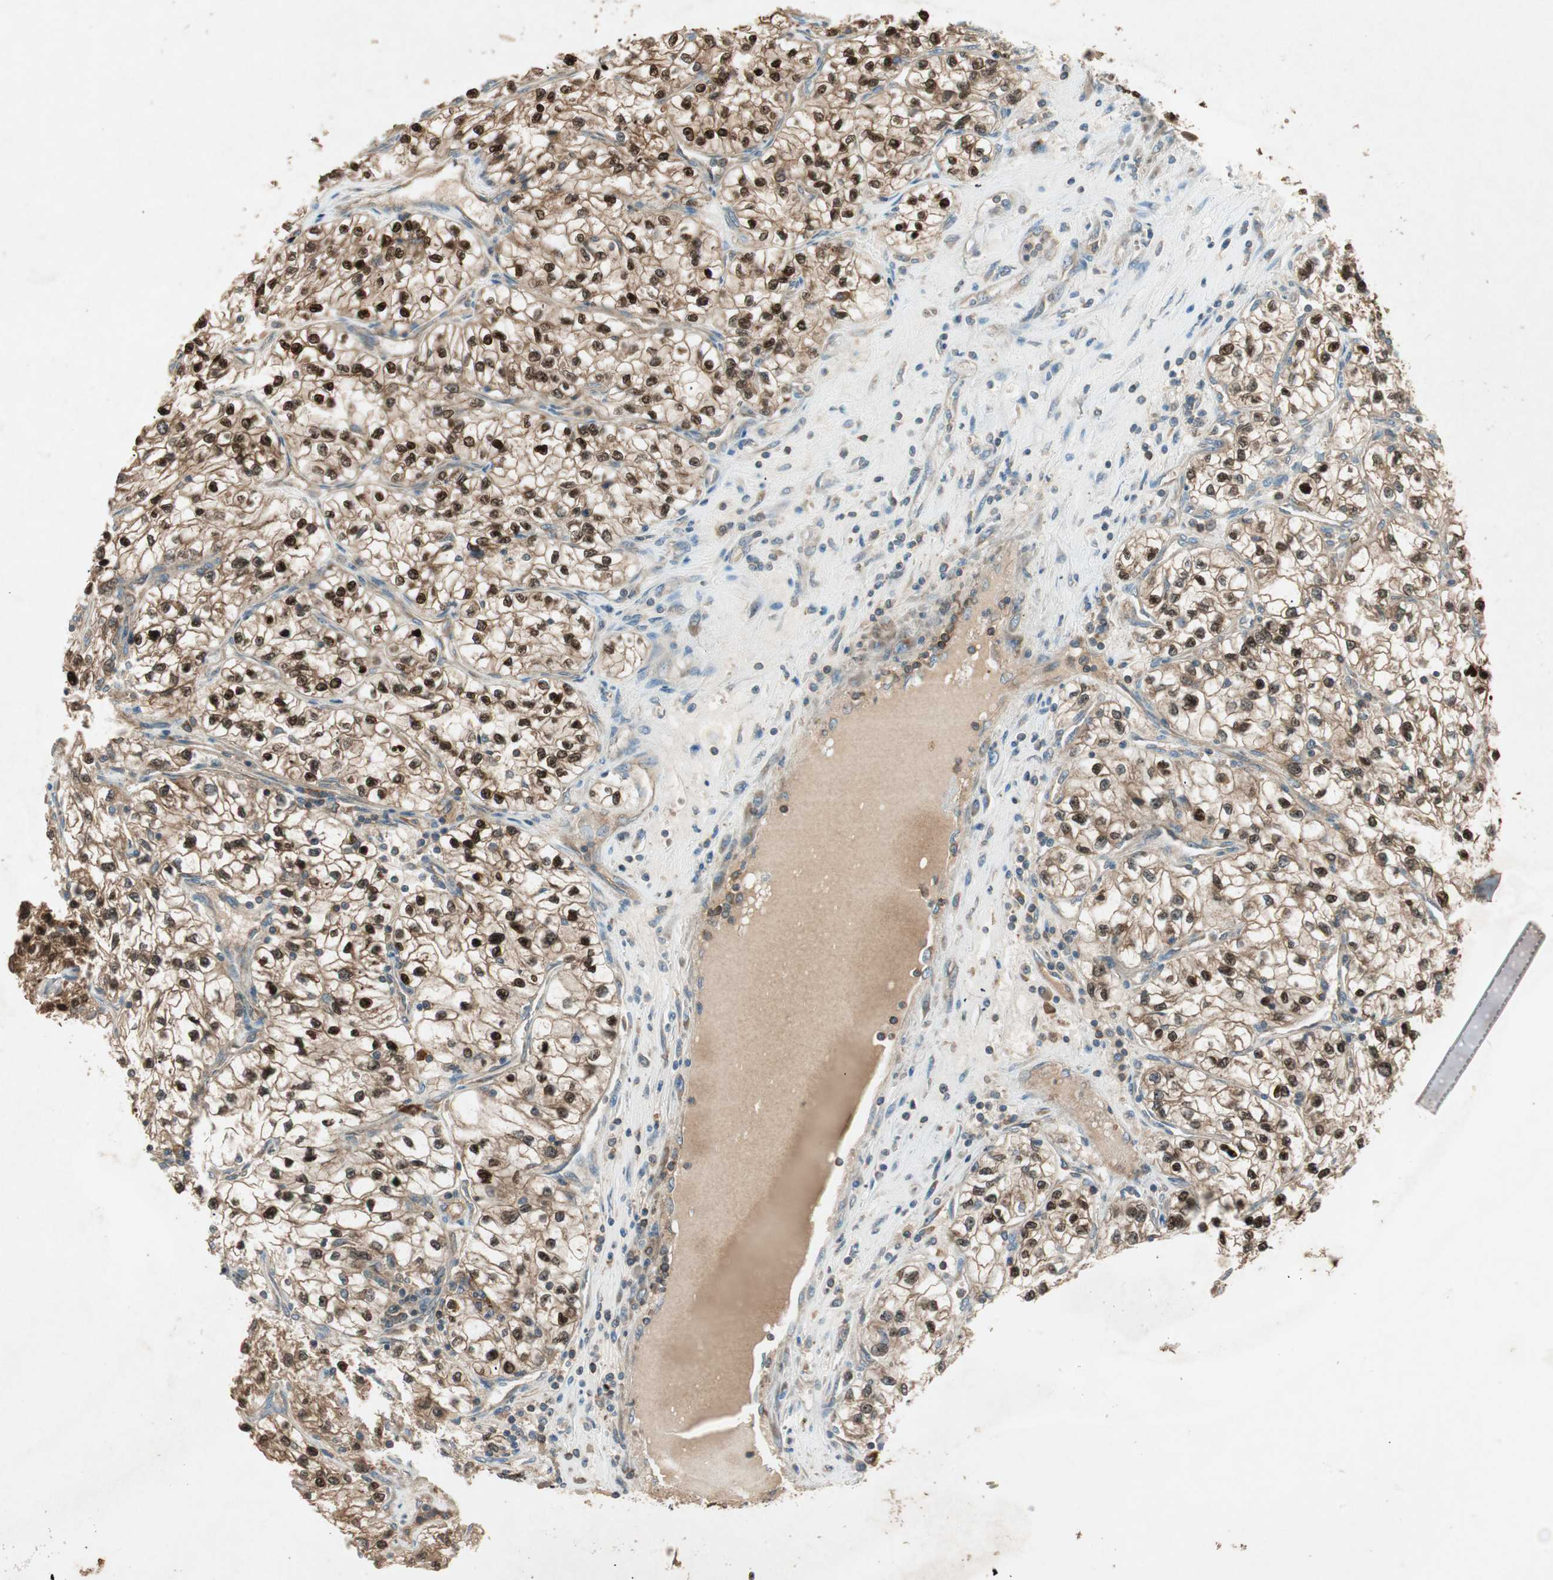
{"staining": {"intensity": "strong", "quantity": ">75%", "location": "cytoplasmic/membranous,nuclear"}, "tissue": "renal cancer", "cell_type": "Tumor cells", "image_type": "cancer", "snomed": [{"axis": "morphology", "description": "Adenocarcinoma, NOS"}, {"axis": "topography", "description": "Kidney"}], "caption": "This is a micrograph of IHC staining of renal cancer (adenocarcinoma), which shows strong expression in the cytoplasmic/membranous and nuclear of tumor cells.", "gene": "CHADL", "patient": {"sex": "female", "age": 57}}